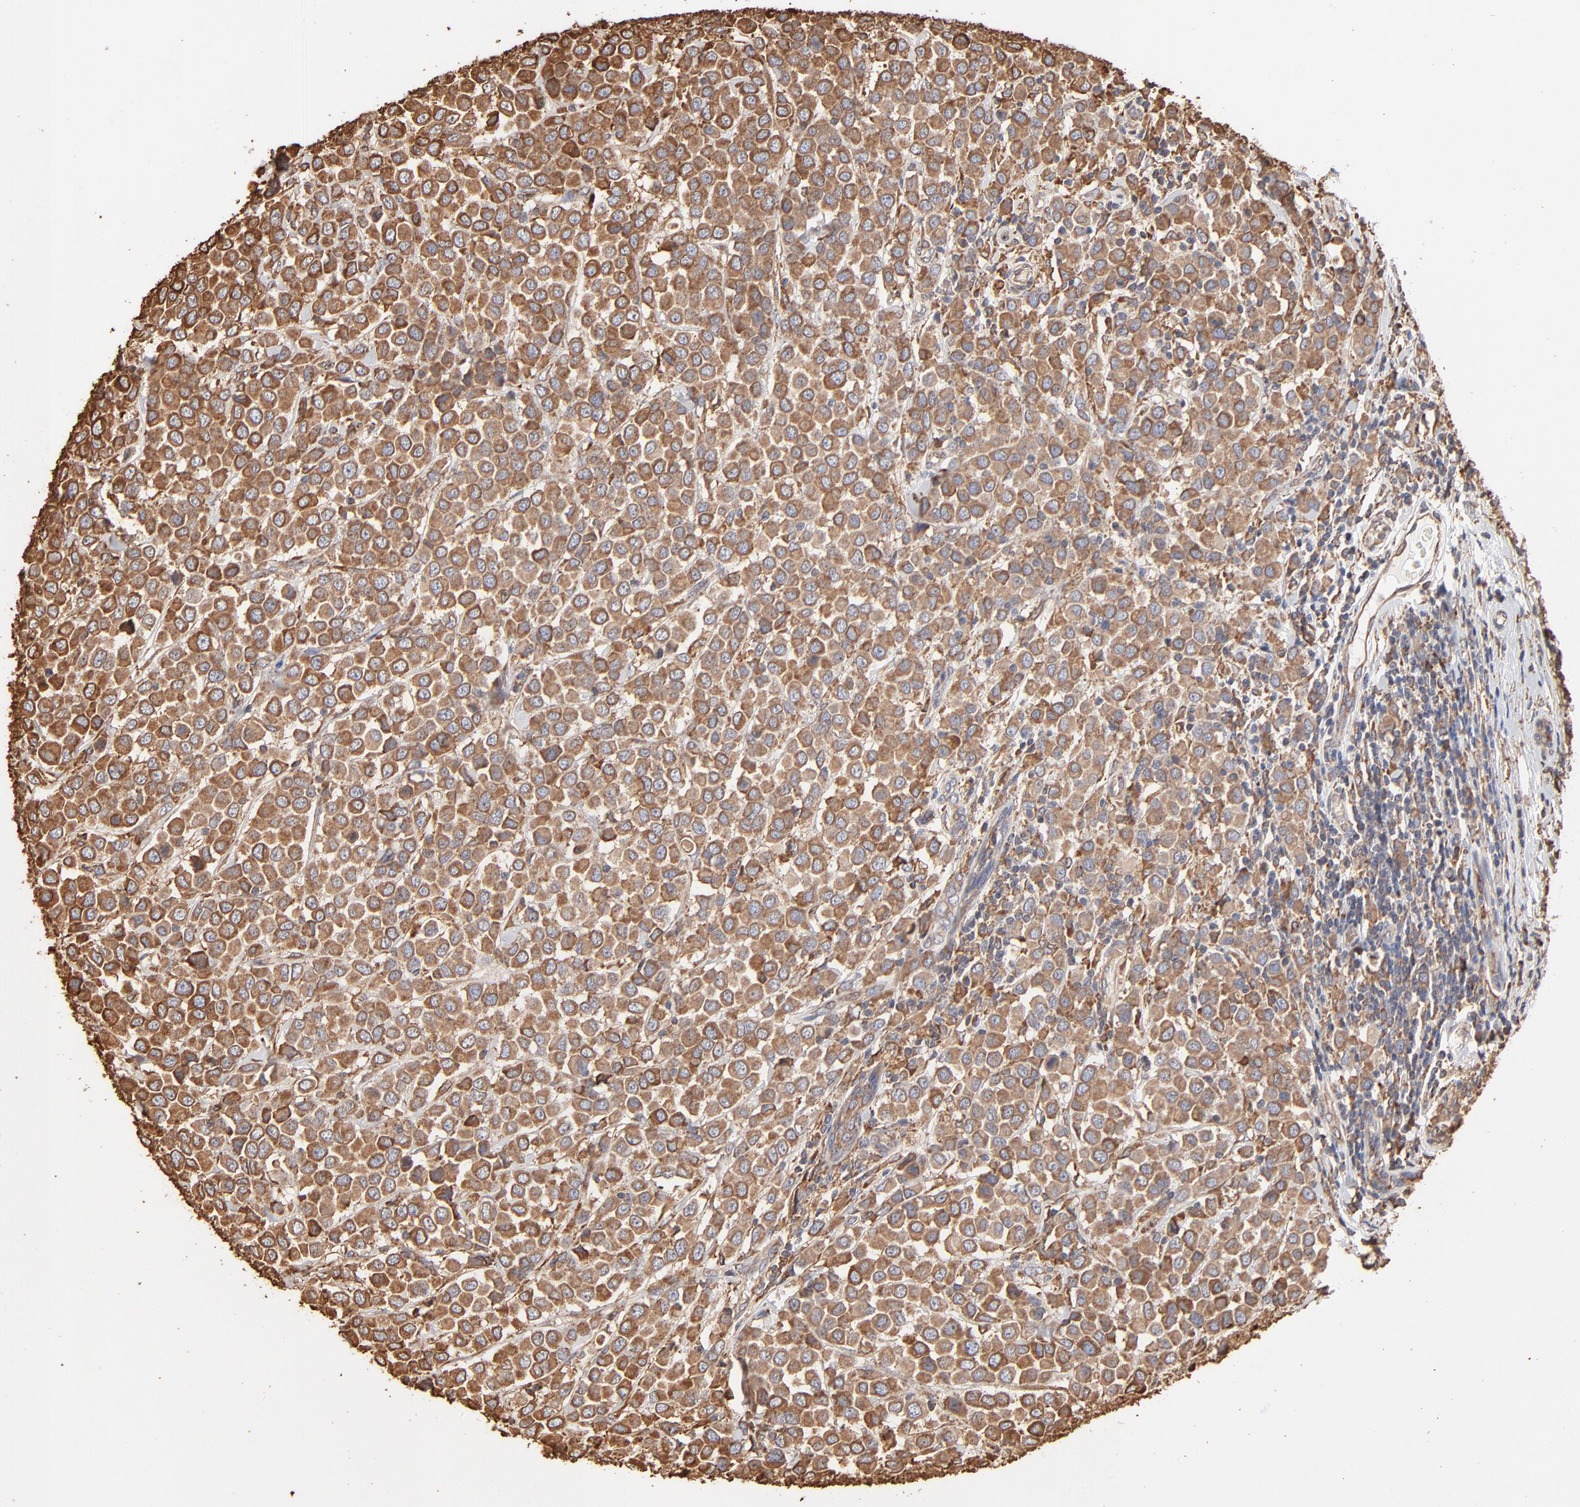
{"staining": {"intensity": "moderate", "quantity": ">75%", "location": "cytoplasmic/membranous"}, "tissue": "breast cancer", "cell_type": "Tumor cells", "image_type": "cancer", "snomed": [{"axis": "morphology", "description": "Duct carcinoma"}, {"axis": "topography", "description": "Breast"}], "caption": "Immunohistochemical staining of breast intraductal carcinoma shows medium levels of moderate cytoplasmic/membranous expression in approximately >75% of tumor cells.", "gene": "PDIA3", "patient": {"sex": "female", "age": 61}}